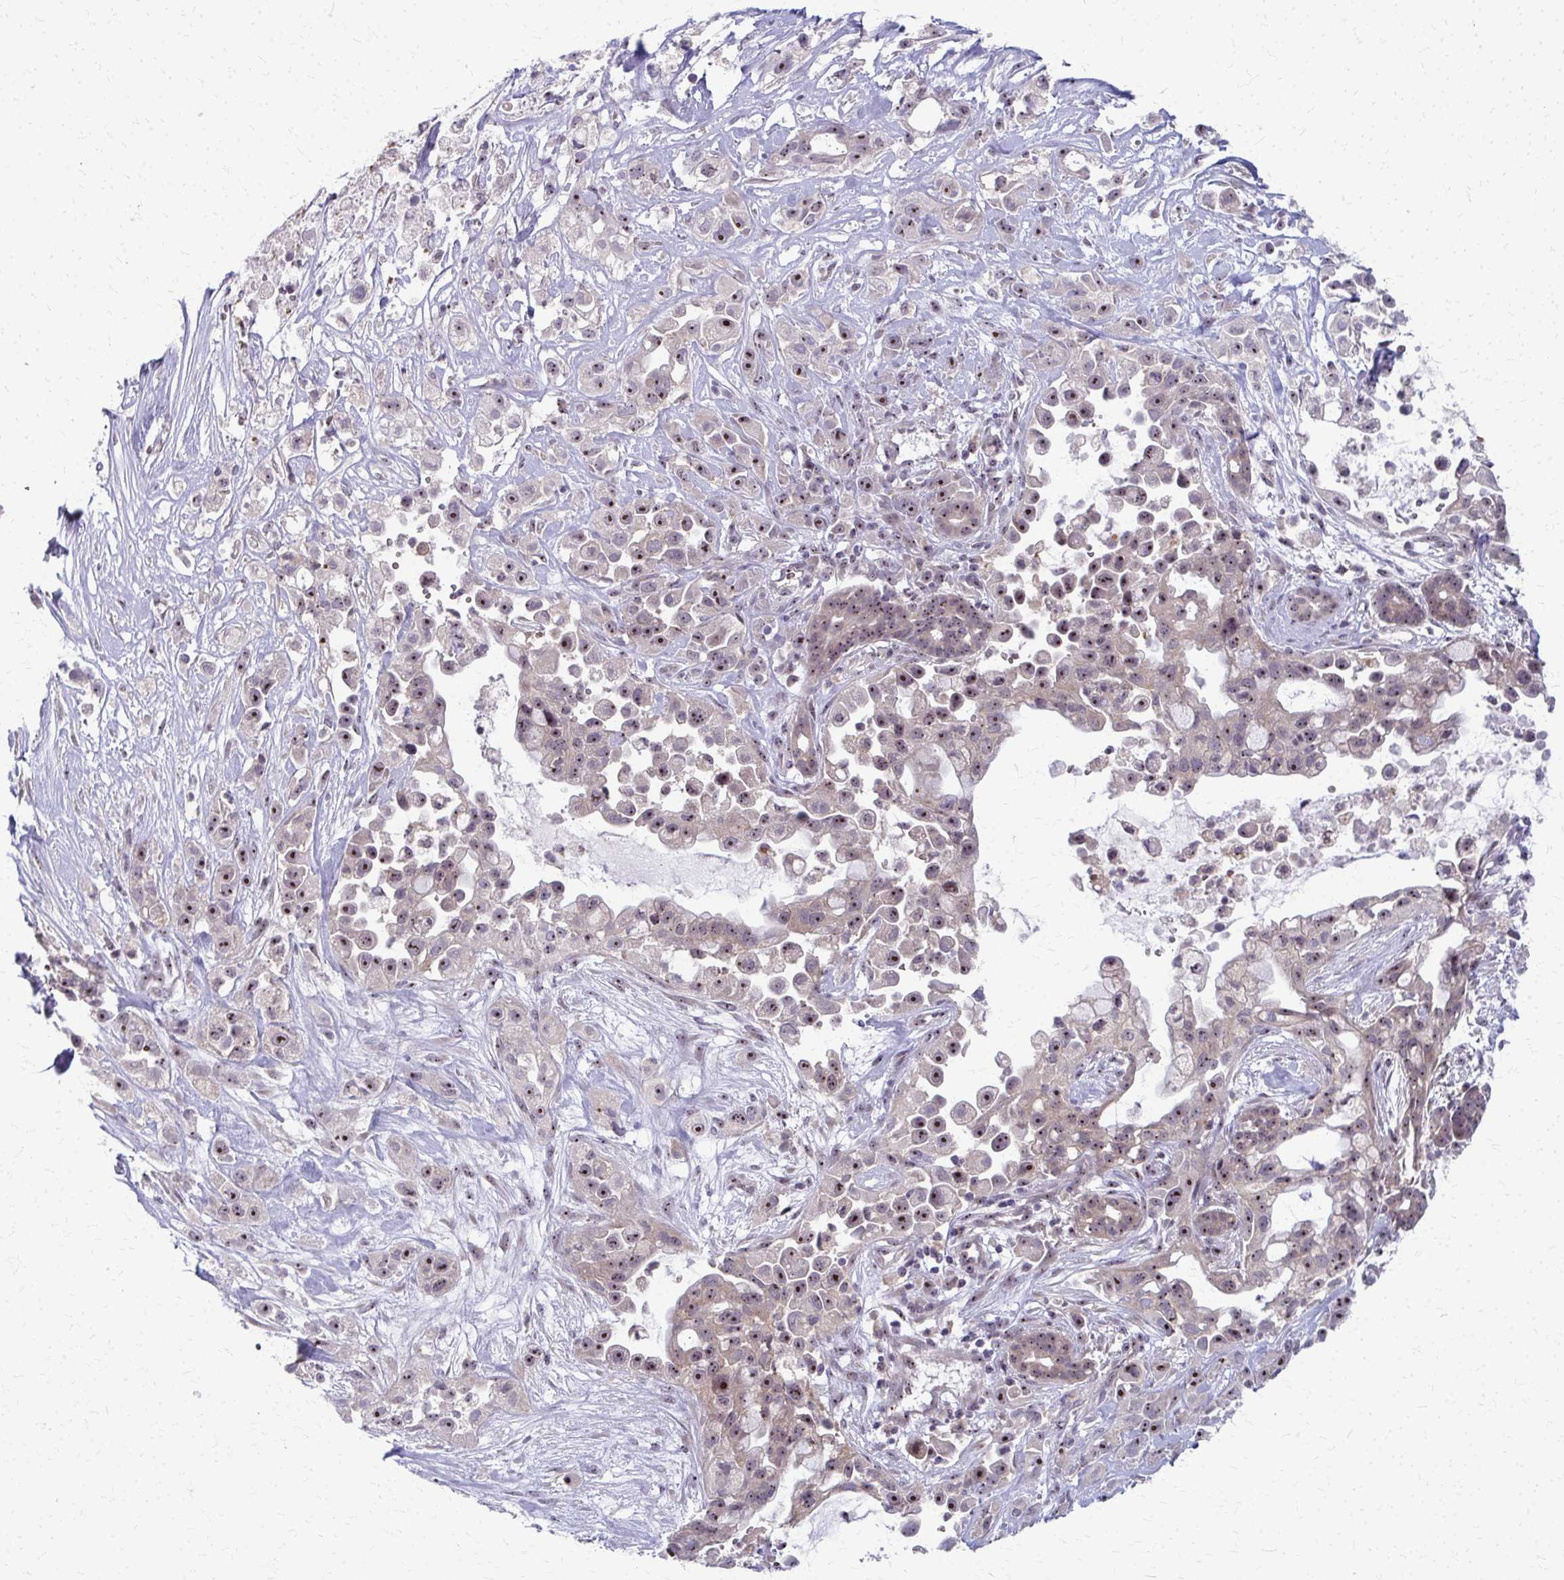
{"staining": {"intensity": "moderate", "quantity": ">75%", "location": "nuclear"}, "tissue": "pancreatic cancer", "cell_type": "Tumor cells", "image_type": "cancer", "snomed": [{"axis": "morphology", "description": "Adenocarcinoma, NOS"}, {"axis": "topography", "description": "Pancreas"}], "caption": "Protein expression analysis of human pancreatic cancer (adenocarcinoma) reveals moderate nuclear staining in approximately >75% of tumor cells.", "gene": "NUDT16", "patient": {"sex": "male", "age": 44}}